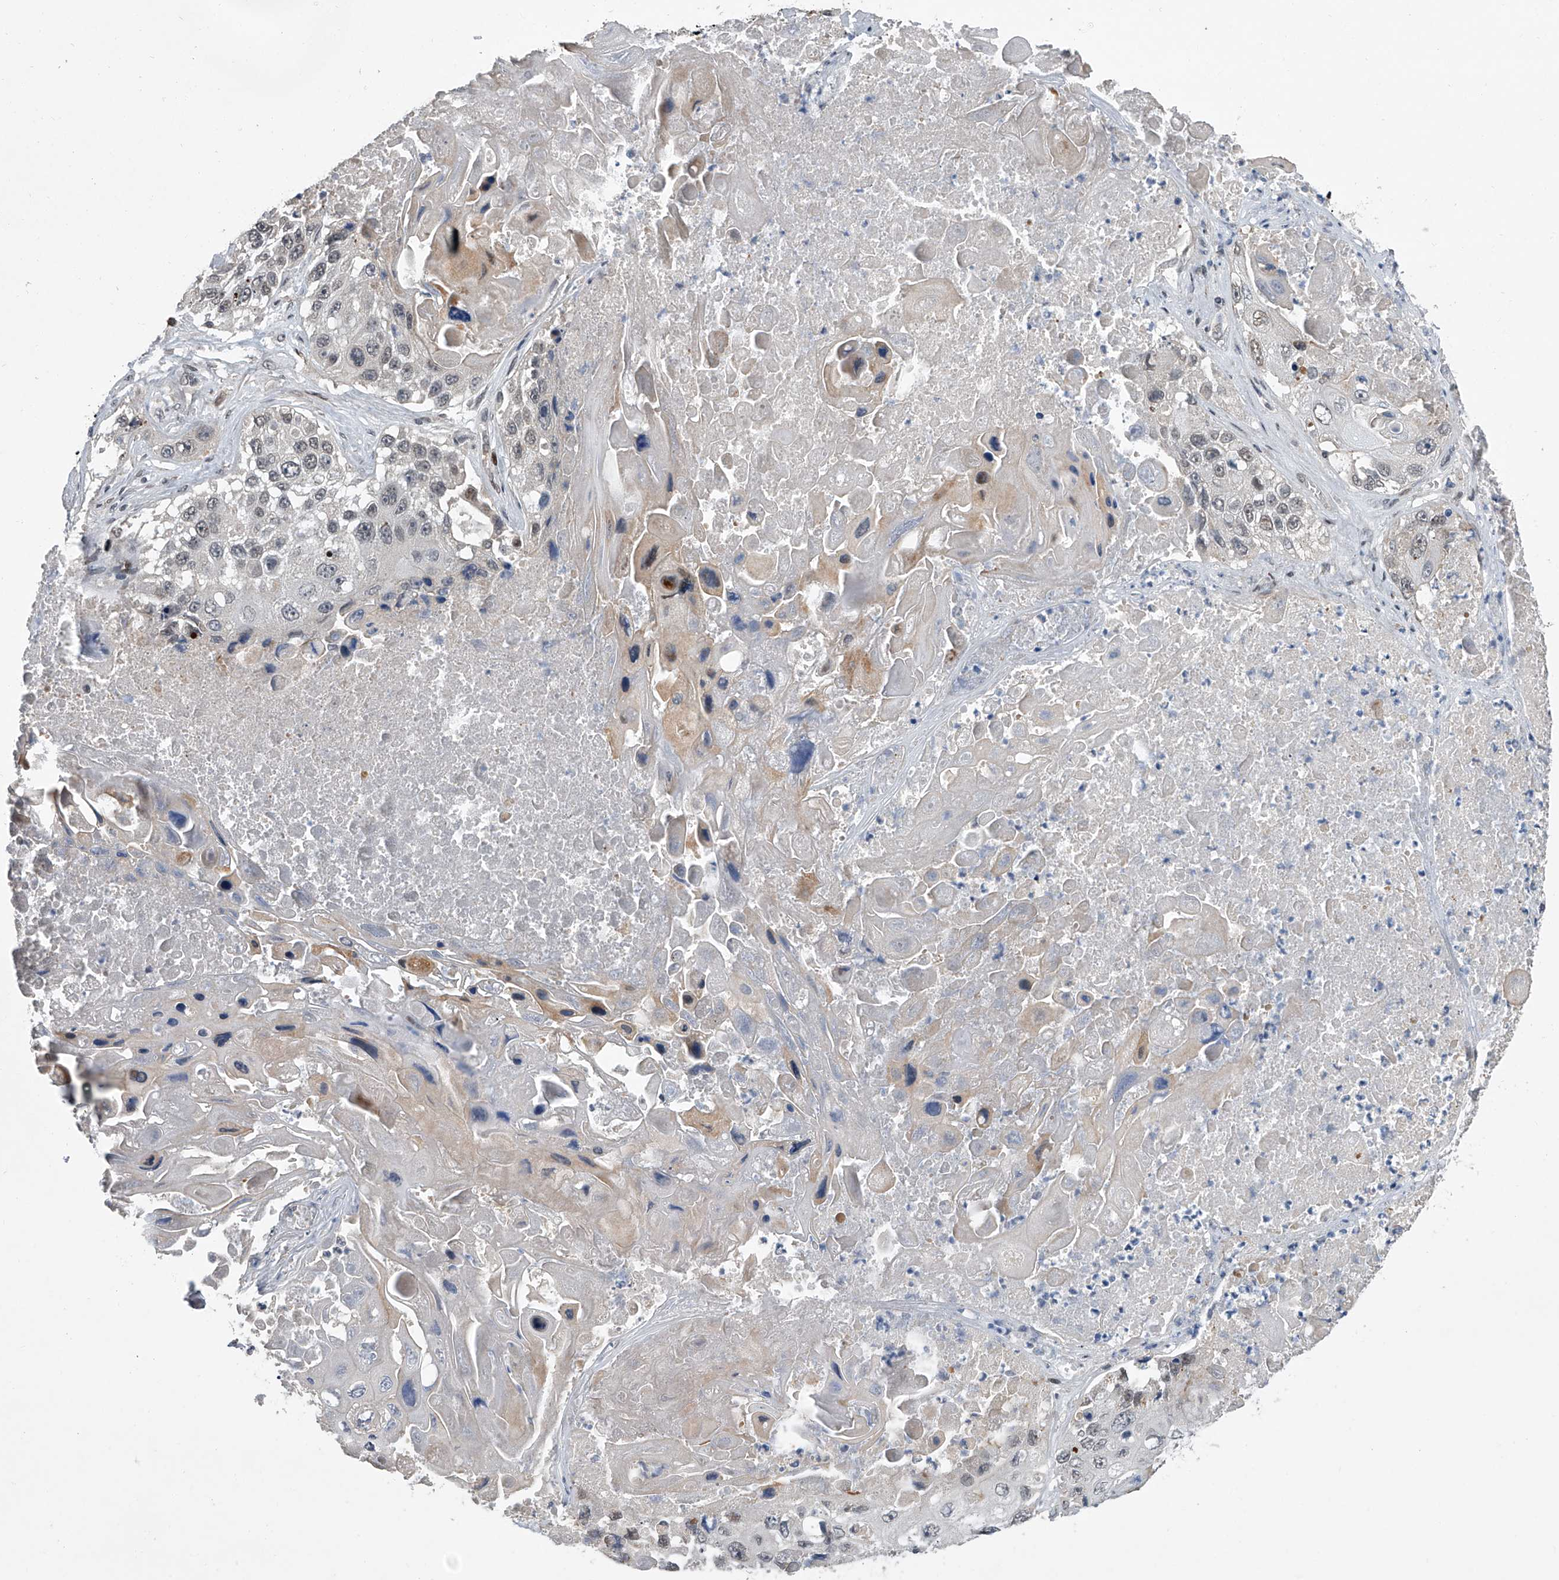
{"staining": {"intensity": "negative", "quantity": "none", "location": "none"}, "tissue": "lung cancer", "cell_type": "Tumor cells", "image_type": "cancer", "snomed": [{"axis": "morphology", "description": "Squamous cell carcinoma, NOS"}, {"axis": "topography", "description": "Lung"}], "caption": "This is an immunohistochemistry (IHC) image of human lung cancer. There is no positivity in tumor cells.", "gene": "ZNF426", "patient": {"sex": "male", "age": 61}}